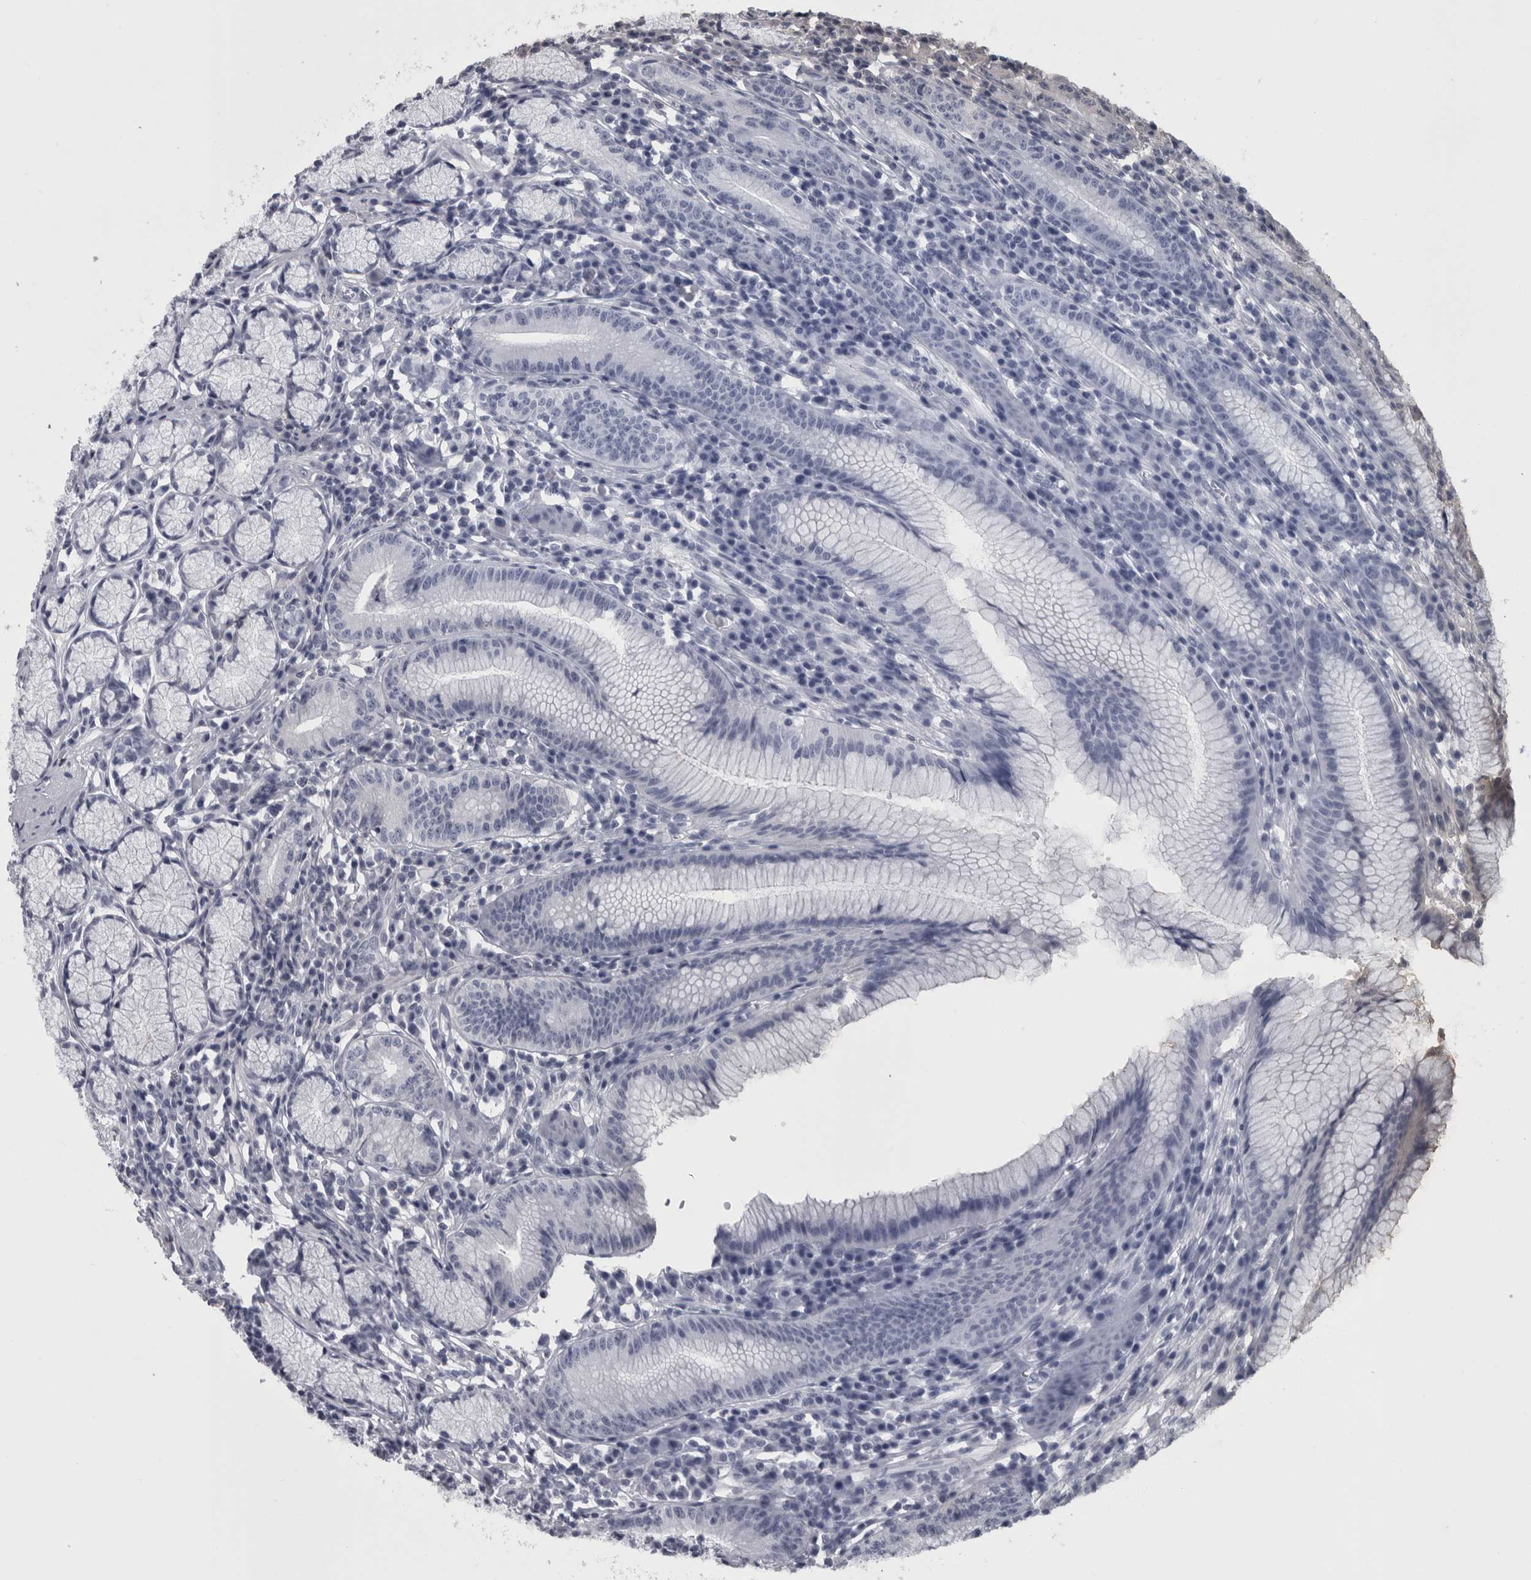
{"staining": {"intensity": "negative", "quantity": "none", "location": "none"}, "tissue": "stomach", "cell_type": "Glandular cells", "image_type": "normal", "snomed": [{"axis": "morphology", "description": "Normal tissue, NOS"}, {"axis": "topography", "description": "Stomach"}], "caption": "The immunohistochemistry (IHC) image has no significant positivity in glandular cells of stomach. The staining is performed using DAB (3,3'-diaminobenzidine) brown chromogen with nuclei counter-stained in using hematoxylin.", "gene": "APRT", "patient": {"sex": "male", "age": 55}}